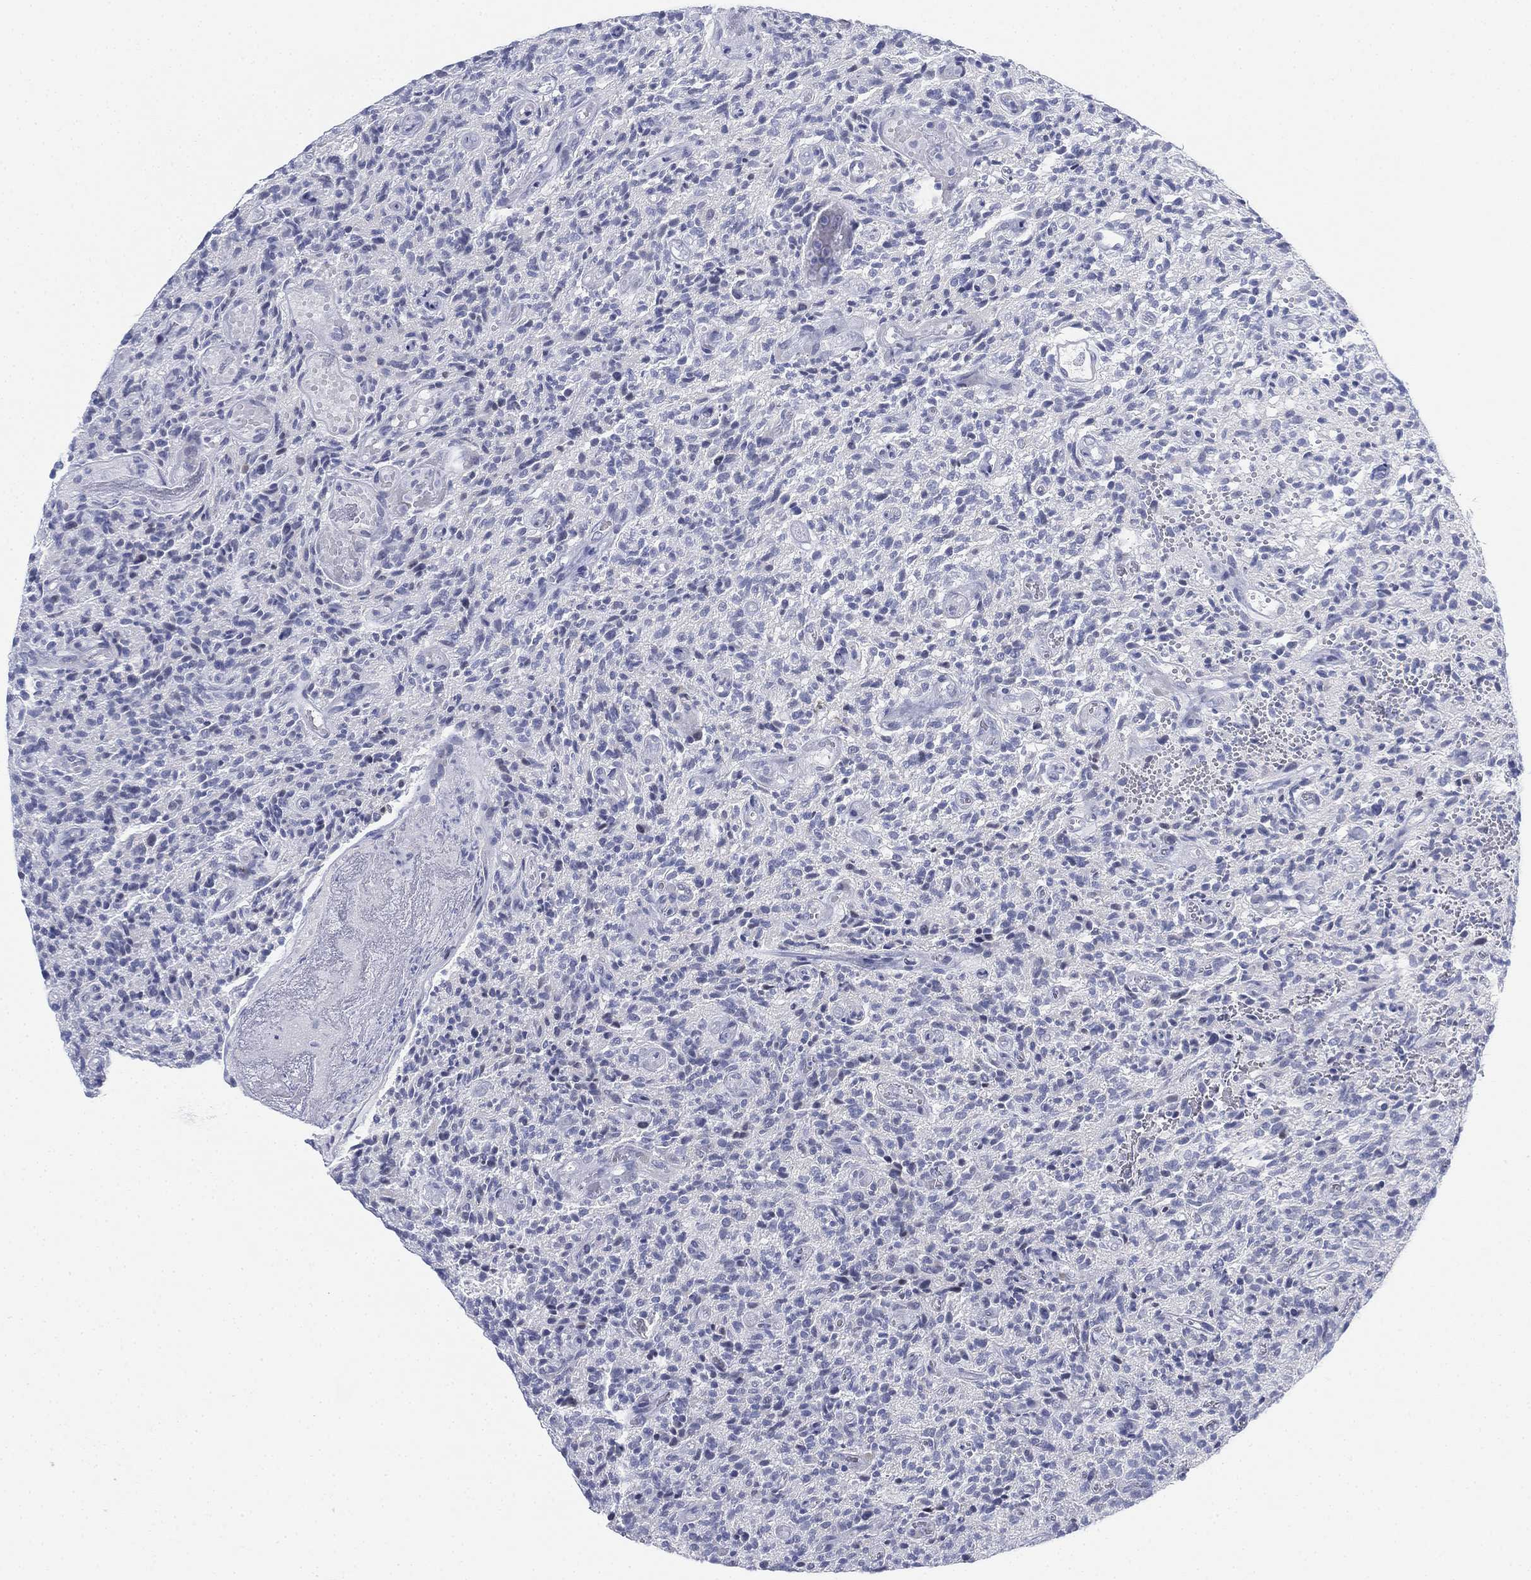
{"staining": {"intensity": "negative", "quantity": "none", "location": "none"}, "tissue": "glioma", "cell_type": "Tumor cells", "image_type": "cancer", "snomed": [{"axis": "morphology", "description": "Glioma, malignant, High grade"}, {"axis": "topography", "description": "Brain"}], "caption": "Immunohistochemistry histopathology image of neoplastic tissue: glioma stained with DAB demonstrates no significant protein staining in tumor cells.", "gene": "GCNA", "patient": {"sex": "male", "age": 64}}